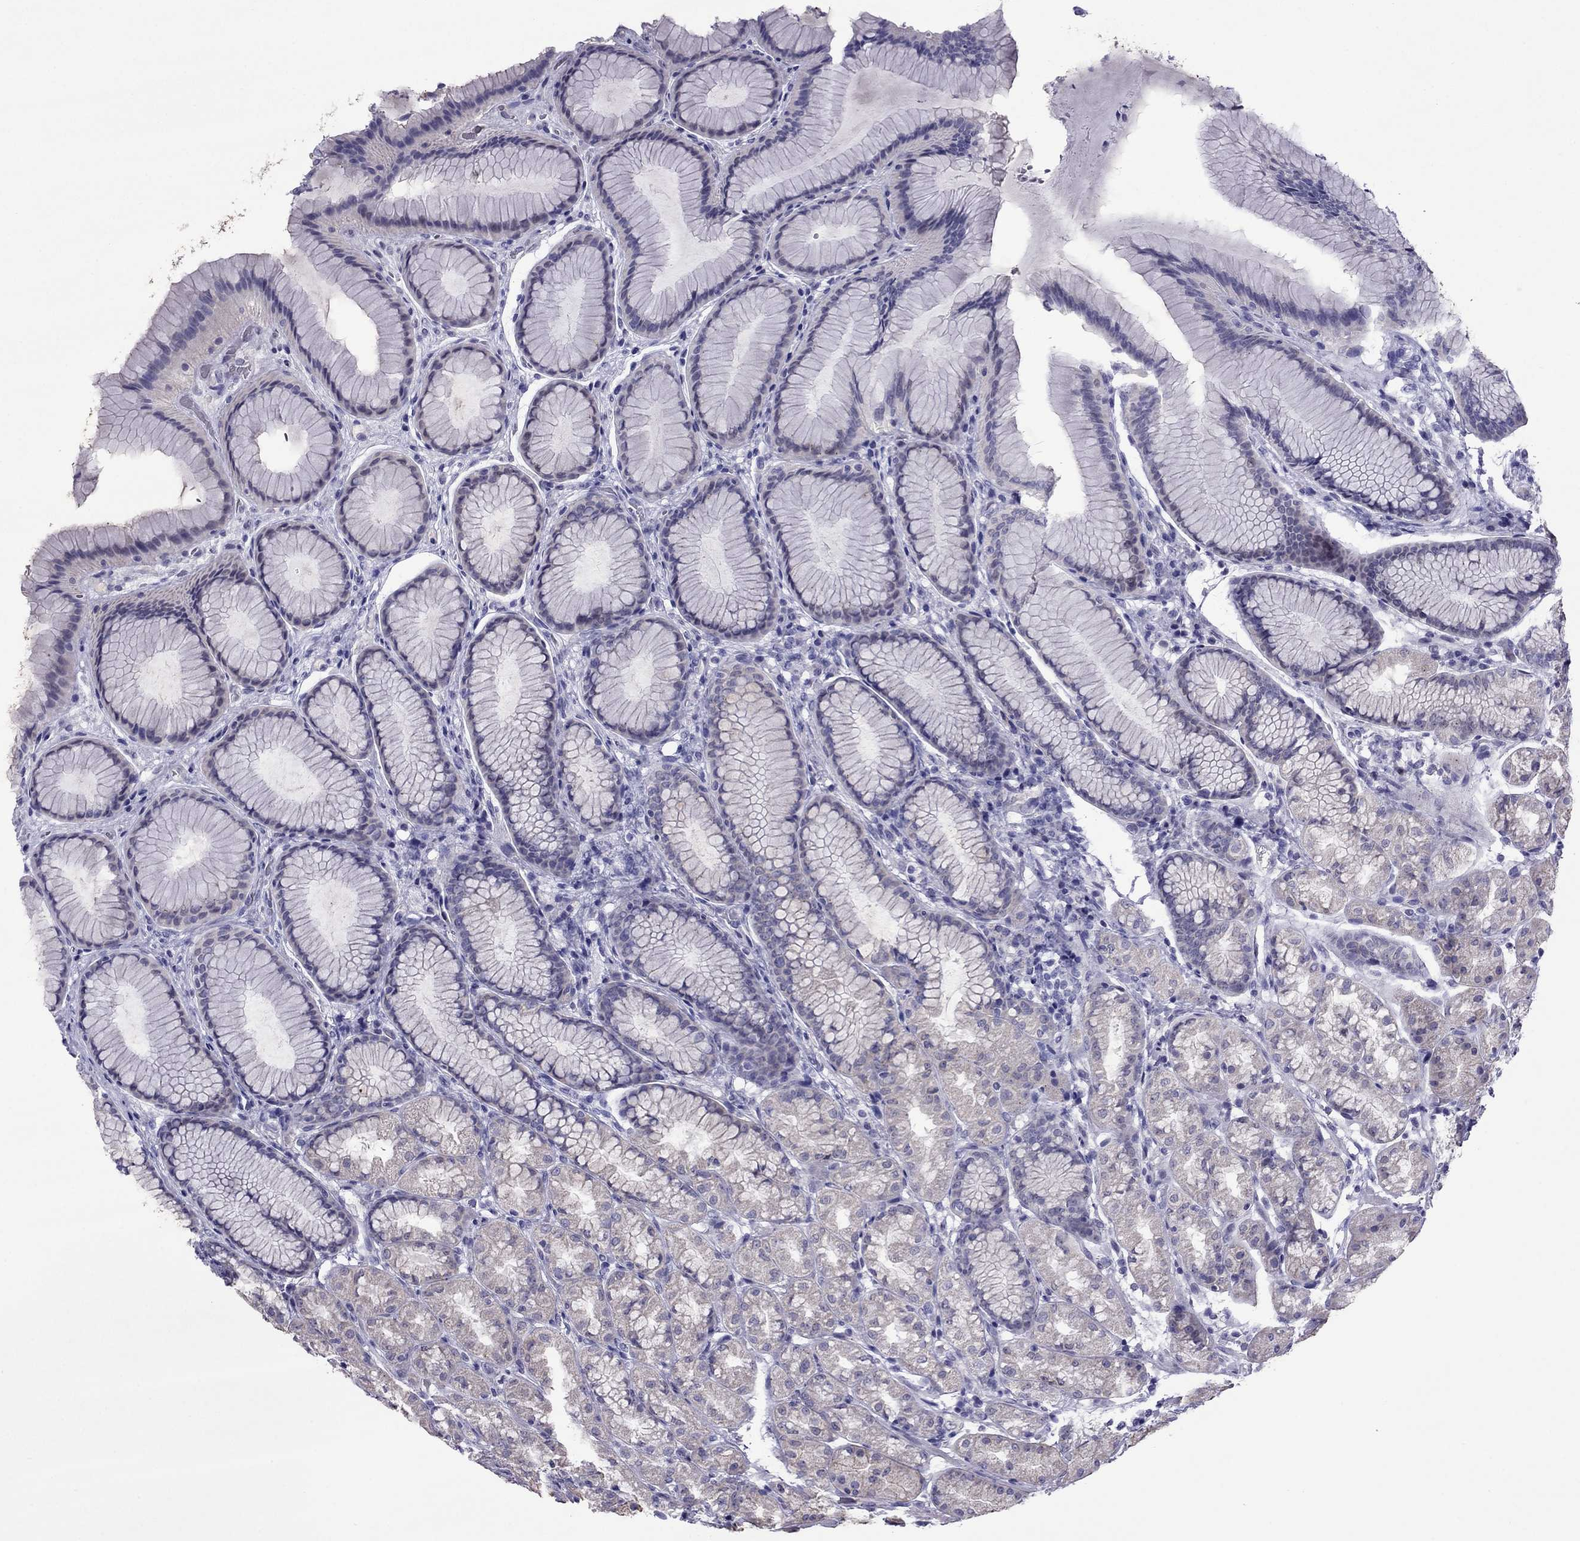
{"staining": {"intensity": "weak", "quantity": "<25%", "location": "cytoplasmic/membranous"}, "tissue": "stomach", "cell_type": "Glandular cells", "image_type": "normal", "snomed": [{"axis": "morphology", "description": "Normal tissue, NOS"}, {"axis": "morphology", "description": "Adenocarcinoma, NOS"}, {"axis": "topography", "description": "Stomach"}], "caption": "Glandular cells show no significant protein expression in normal stomach.", "gene": "MYBPH", "patient": {"sex": "female", "age": 79}}